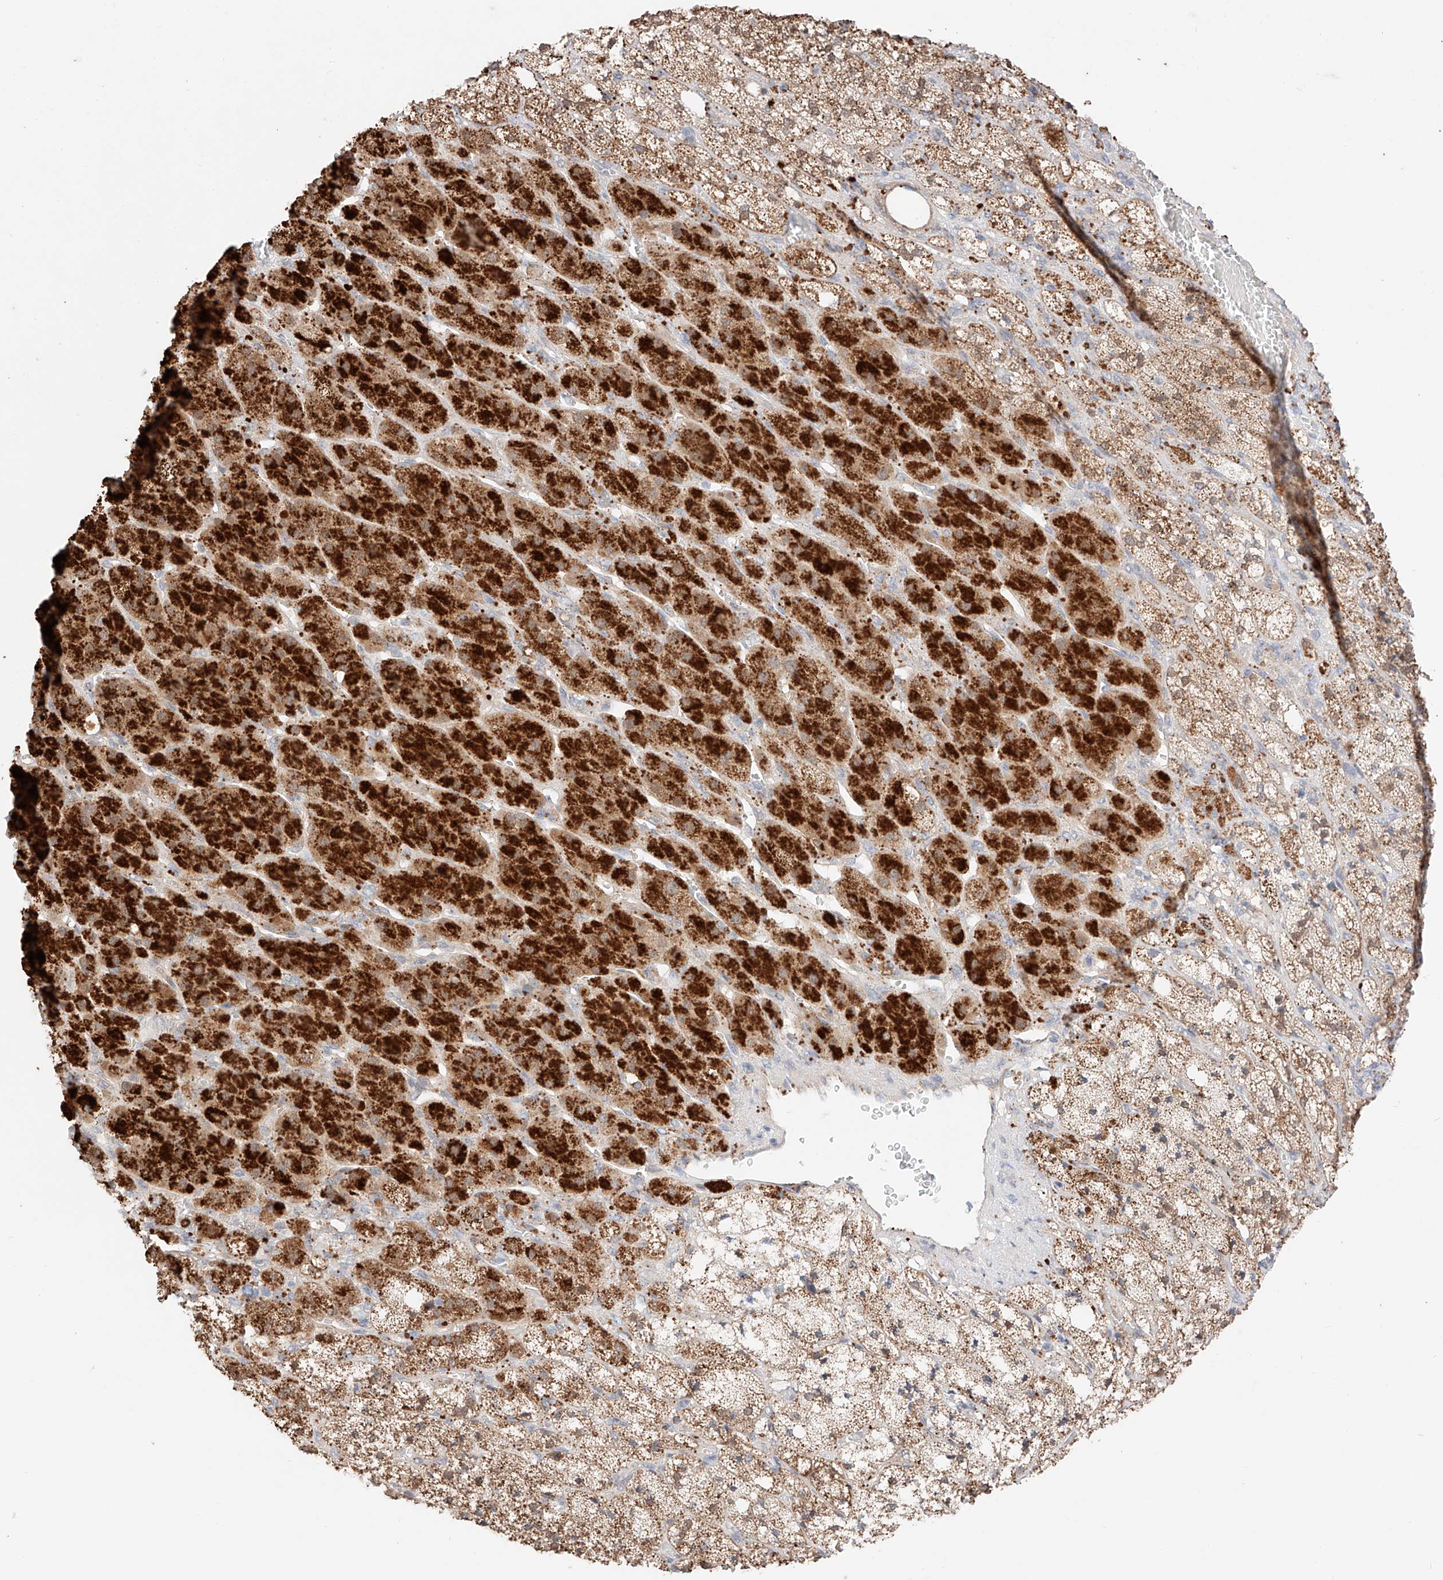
{"staining": {"intensity": "strong", "quantity": "25%-75%", "location": "cytoplasmic/membranous"}, "tissue": "adrenal gland", "cell_type": "Glandular cells", "image_type": "normal", "snomed": [{"axis": "morphology", "description": "Normal tissue, NOS"}, {"axis": "topography", "description": "Adrenal gland"}], "caption": "Protein expression by immunohistochemistry shows strong cytoplasmic/membranous positivity in about 25%-75% of glandular cells in benign adrenal gland.", "gene": "GCNT1", "patient": {"sex": "male", "age": 61}}